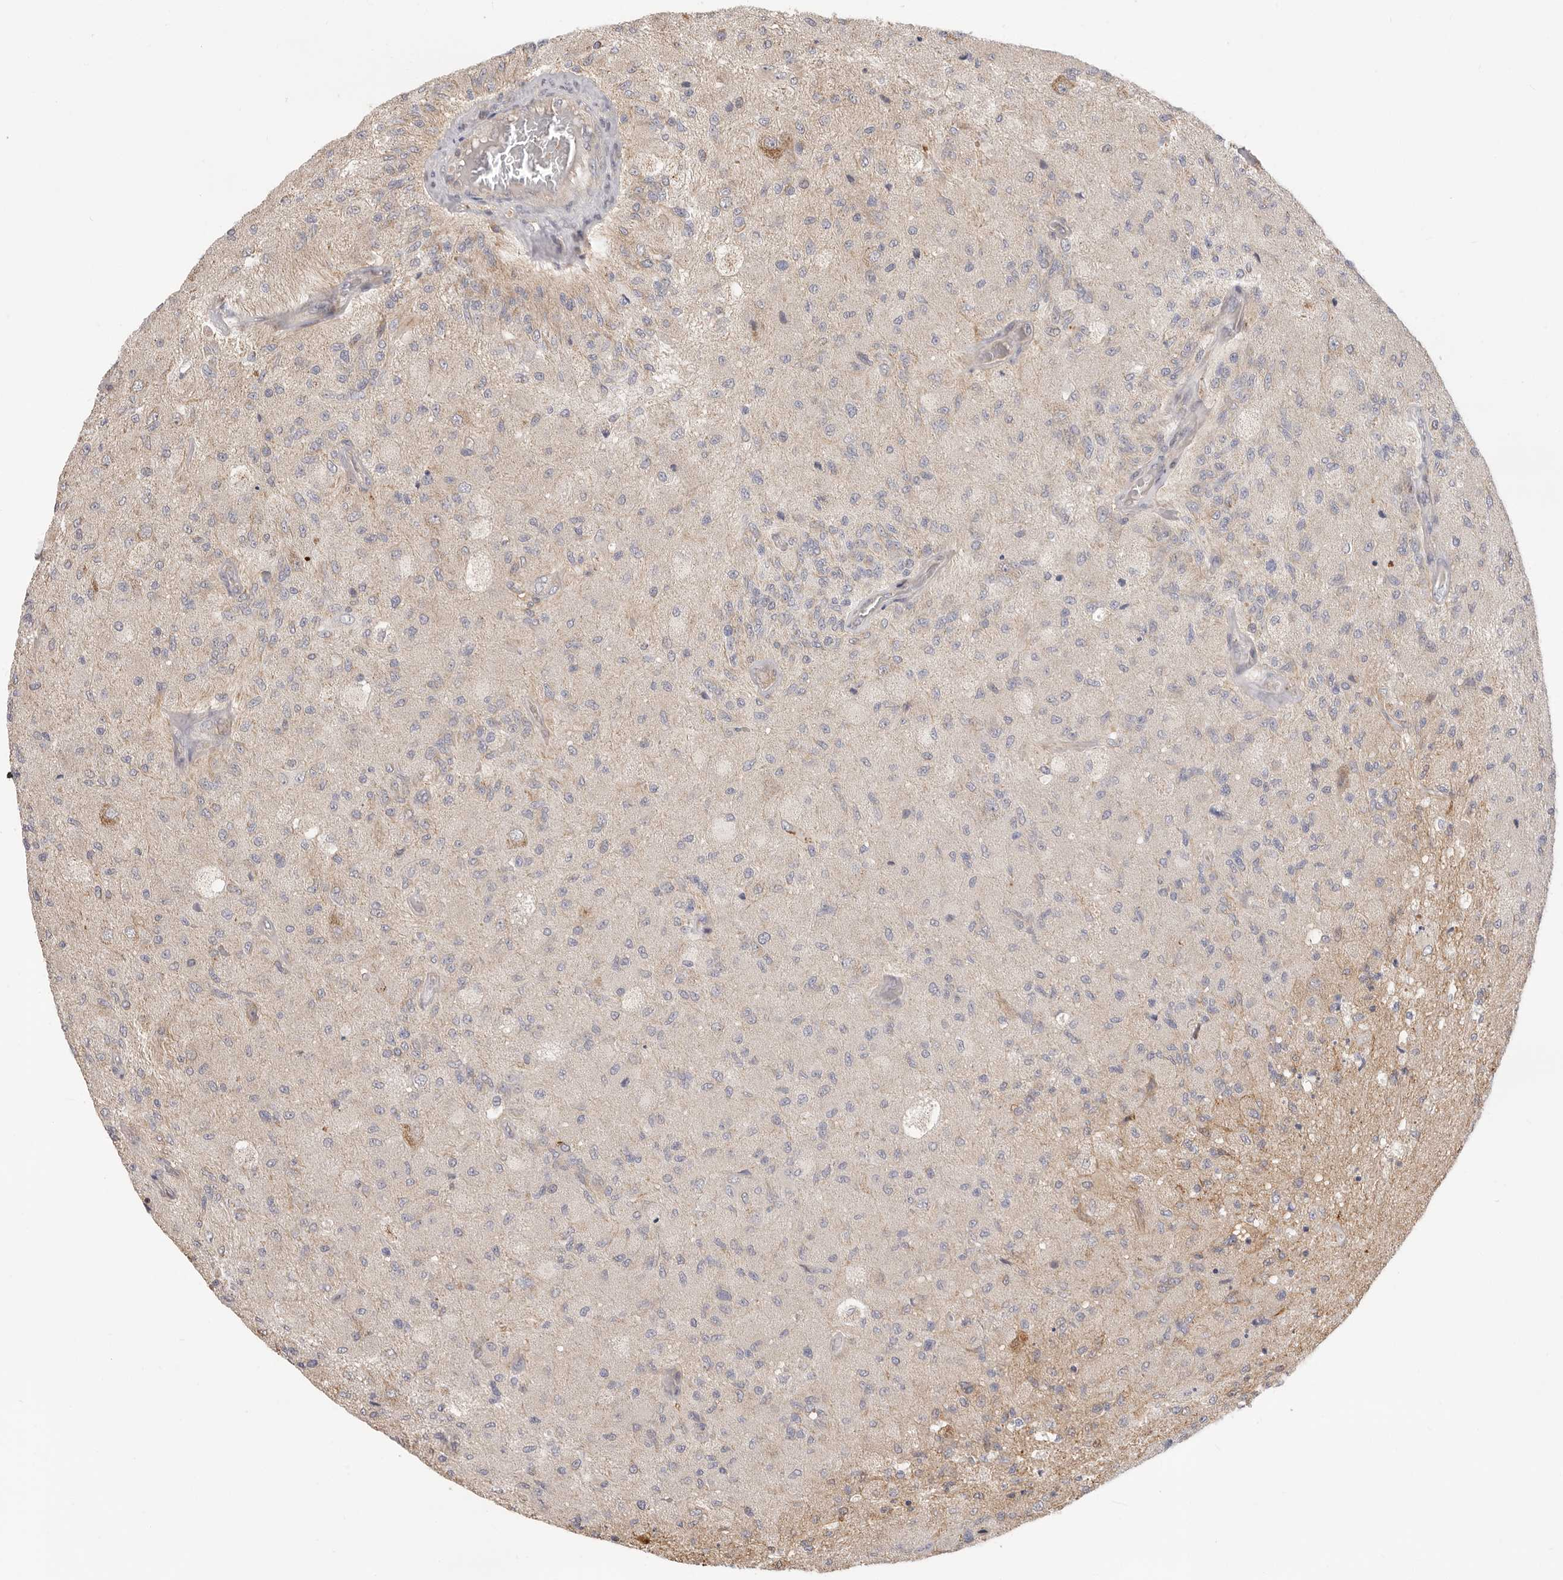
{"staining": {"intensity": "negative", "quantity": "none", "location": "none"}, "tissue": "glioma", "cell_type": "Tumor cells", "image_type": "cancer", "snomed": [{"axis": "morphology", "description": "Normal tissue, NOS"}, {"axis": "morphology", "description": "Glioma, malignant, High grade"}, {"axis": "topography", "description": "Cerebral cortex"}], "caption": "Immunohistochemistry image of glioma stained for a protein (brown), which reveals no staining in tumor cells. (Stains: DAB (3,3'-diaminobenzidine) immunohistochemistry with hematoxylin counter stain, Microscopy: brightfield microscopy at high magnification).", "gene": "USH1C", "patient": {"sex": "male", "age": 77}}